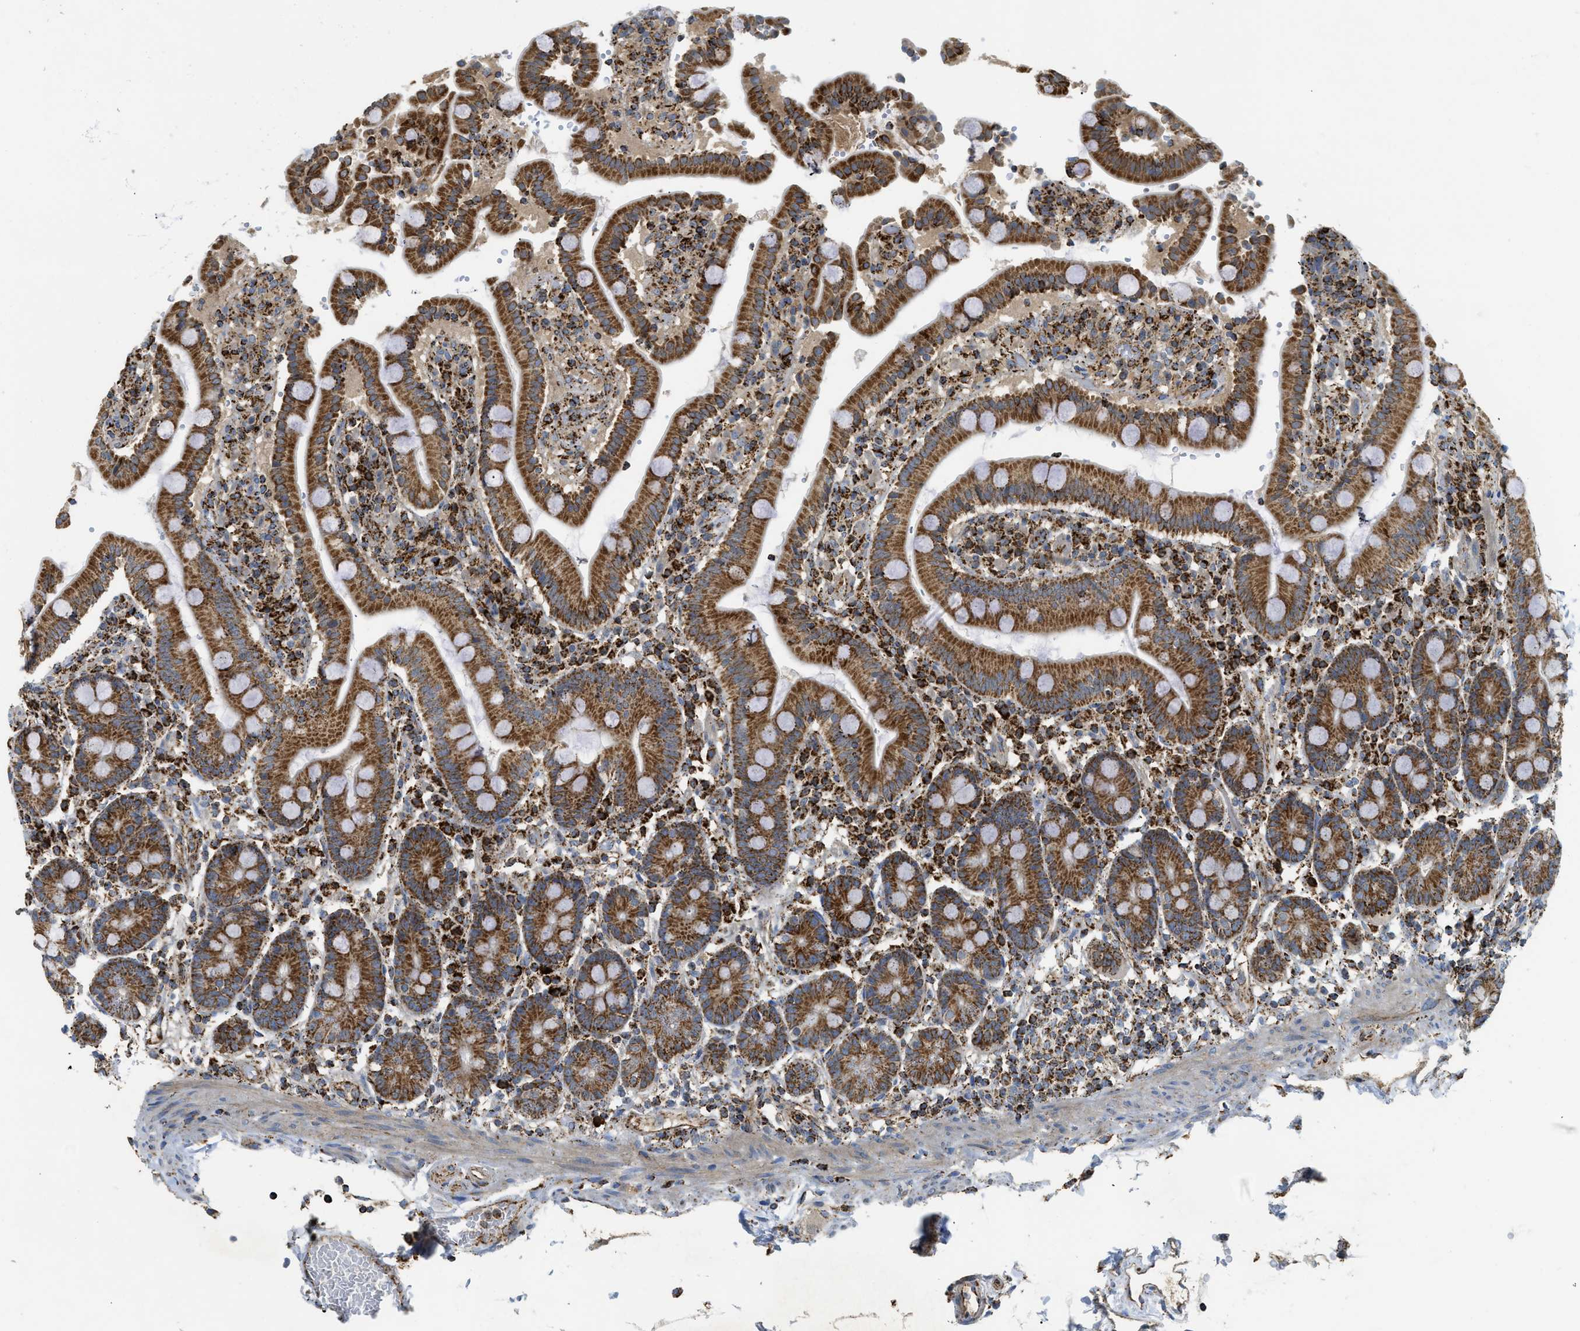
{"staining": {"intensity": "strong", "quantity": ">75%", "location": "cytoplasmic/membranous"}, "tissue": "duodenum", "cell_type": "Glandular cells", "image_type": "normal", "snomed": [{"axis": "morphology", "description": "Normal tissue, NOS"}, {"axis": "topography", "description": "Small intestine, NOS"}], "caption": "Glandular cells exhibit high levels of strong cytoplasmic/membranous positivity in about >75% of cells in normal human duodenum.", "gene": "SQOR", "patient": {"sex": "female", "age": 71}}